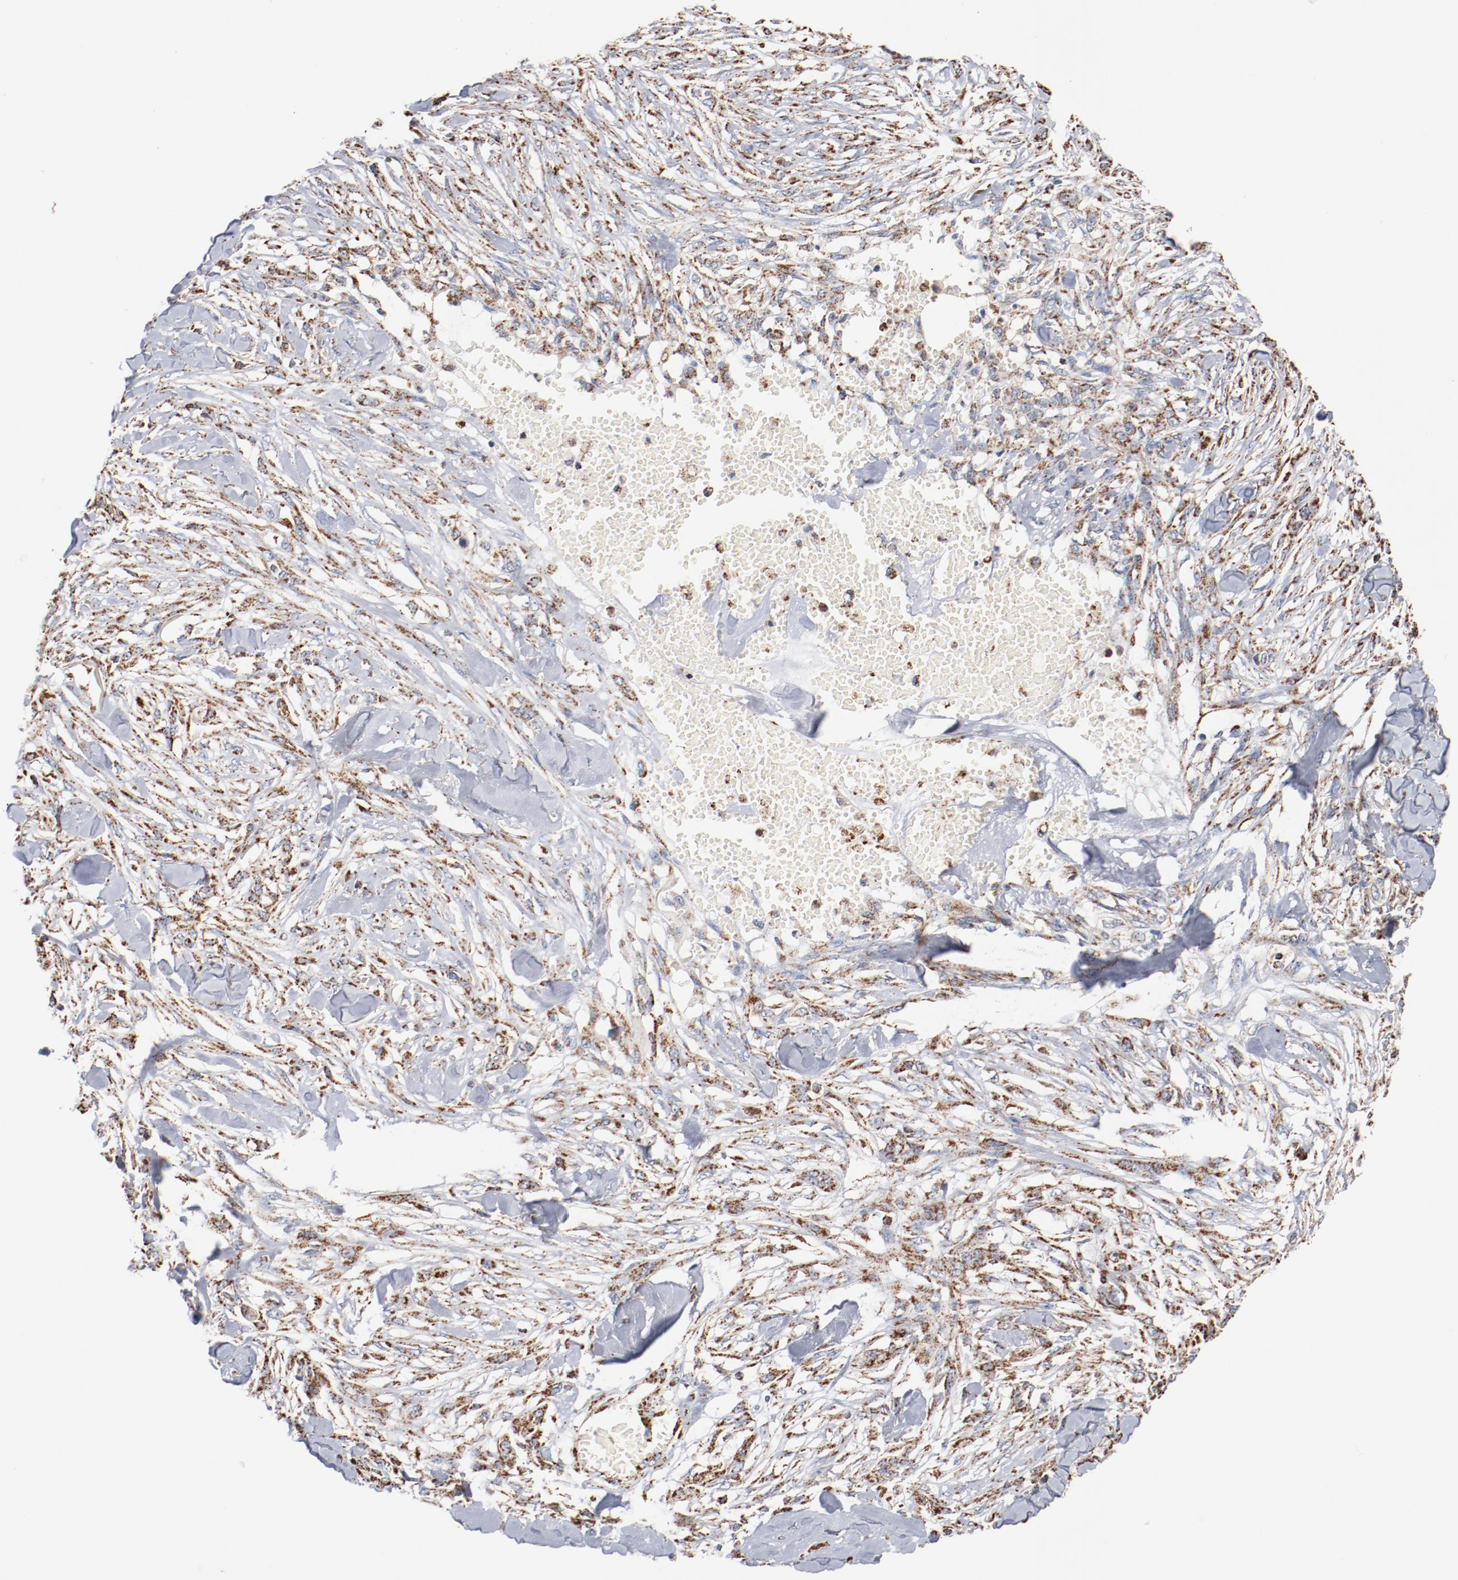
{"staining": {"intensity": "moderate", "quantity": "25%-75%", "location": "cytoplasmic/membranous"}, "tissue": "skin cancer", "cell_type": "Tumor cells", "image_type": "cancer", "snomed": [{"axis": "morphology", "description": "Normal tissue, NOS"}, {"axis": "morphology", "description": "Squamous cell carcinoma, NOS"}, {"axis": "topography", "description": "Skin"}], "caption": "Moderate cytoplasmic/membranous protein expression is appreciated in about 25%-75% of tumor cells in skin cancer.", "gene": "NDUFS4", "patient": {"sex": "female", "age": 59}}